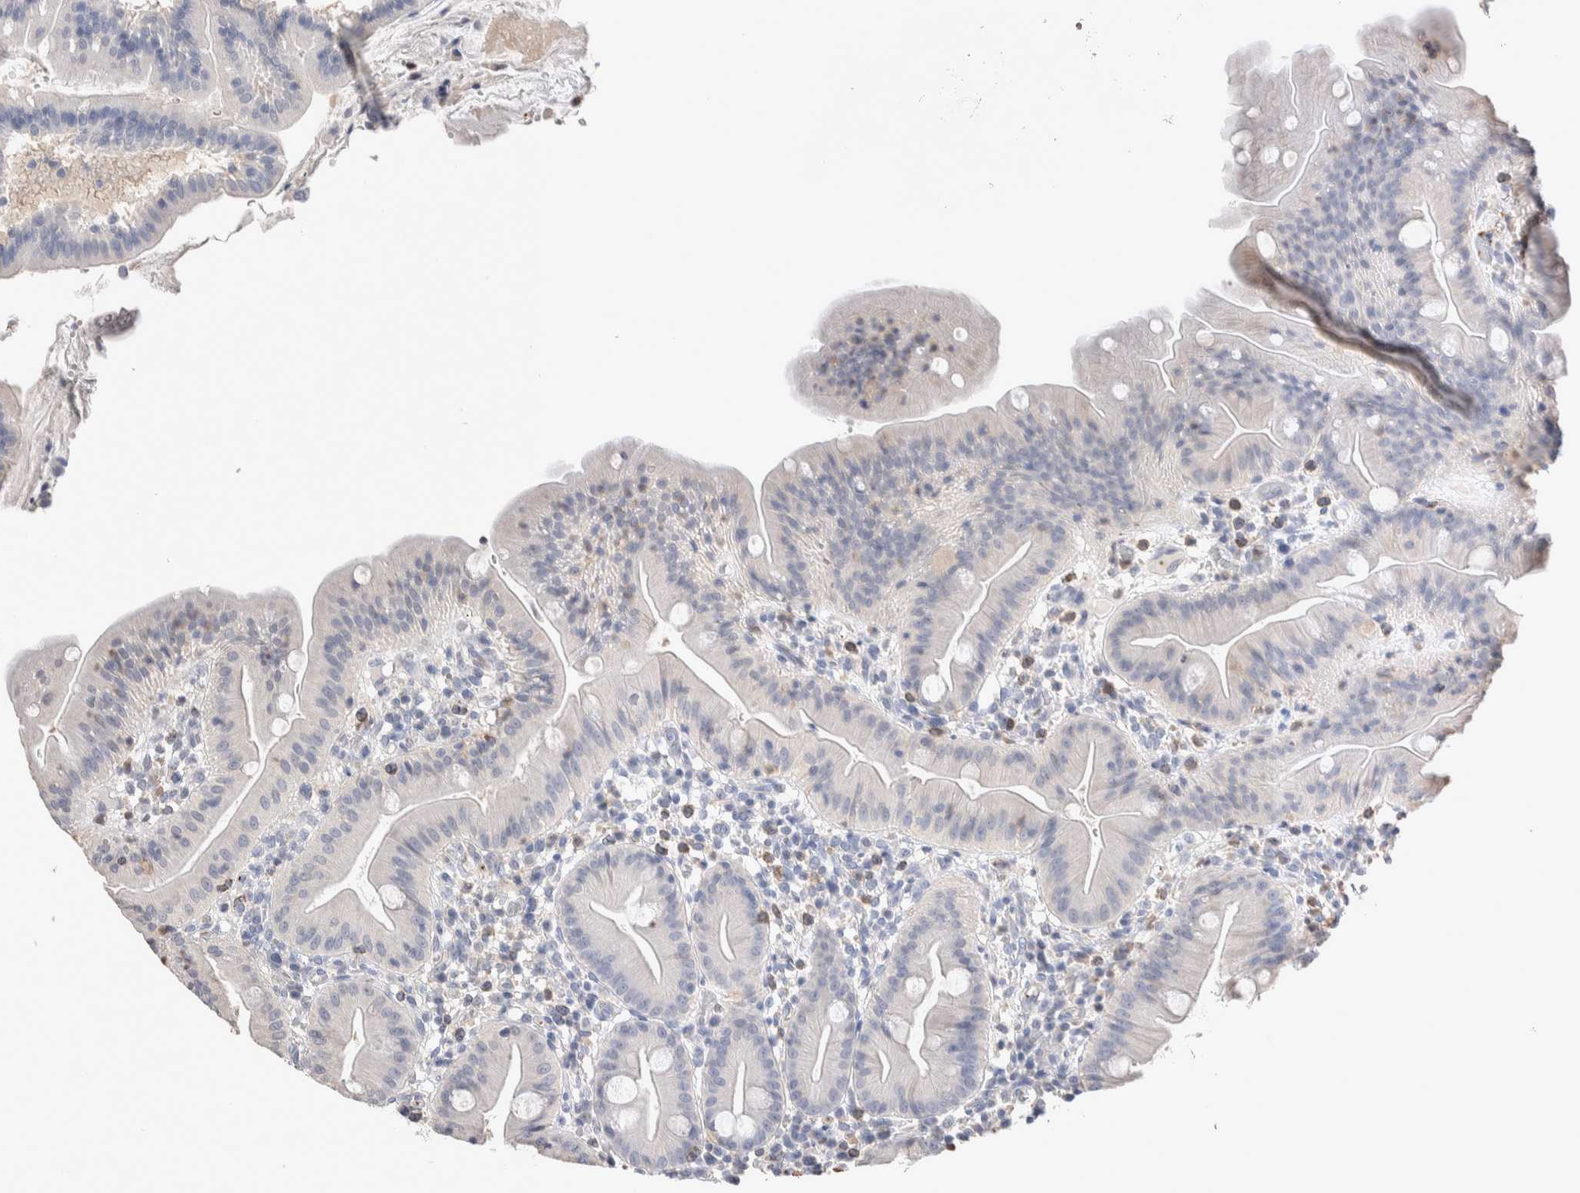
{"staining": {"intensity": "negative", "quantity": "none", "location": "none"}, "tissue": "duodenum", "cell_type": "Glandular cells", "image_type": "normal", "snomed": [{"axis": "morphology", "description": "Normal tissue, NOS"}, {"axis": "topography", "description": "Duodenum"}], "caption": "This is a image of immunohistochemistry staining of benign duodenum, which shows no positivity in glandular cells. The staining is performed using DAB (3,3'-diaminobenzidine) brown chromogen with nuclei counter-stained in using hematoxylin.", "gene": "FFAR2", "patient": {"sex": "male", "age": 50}}